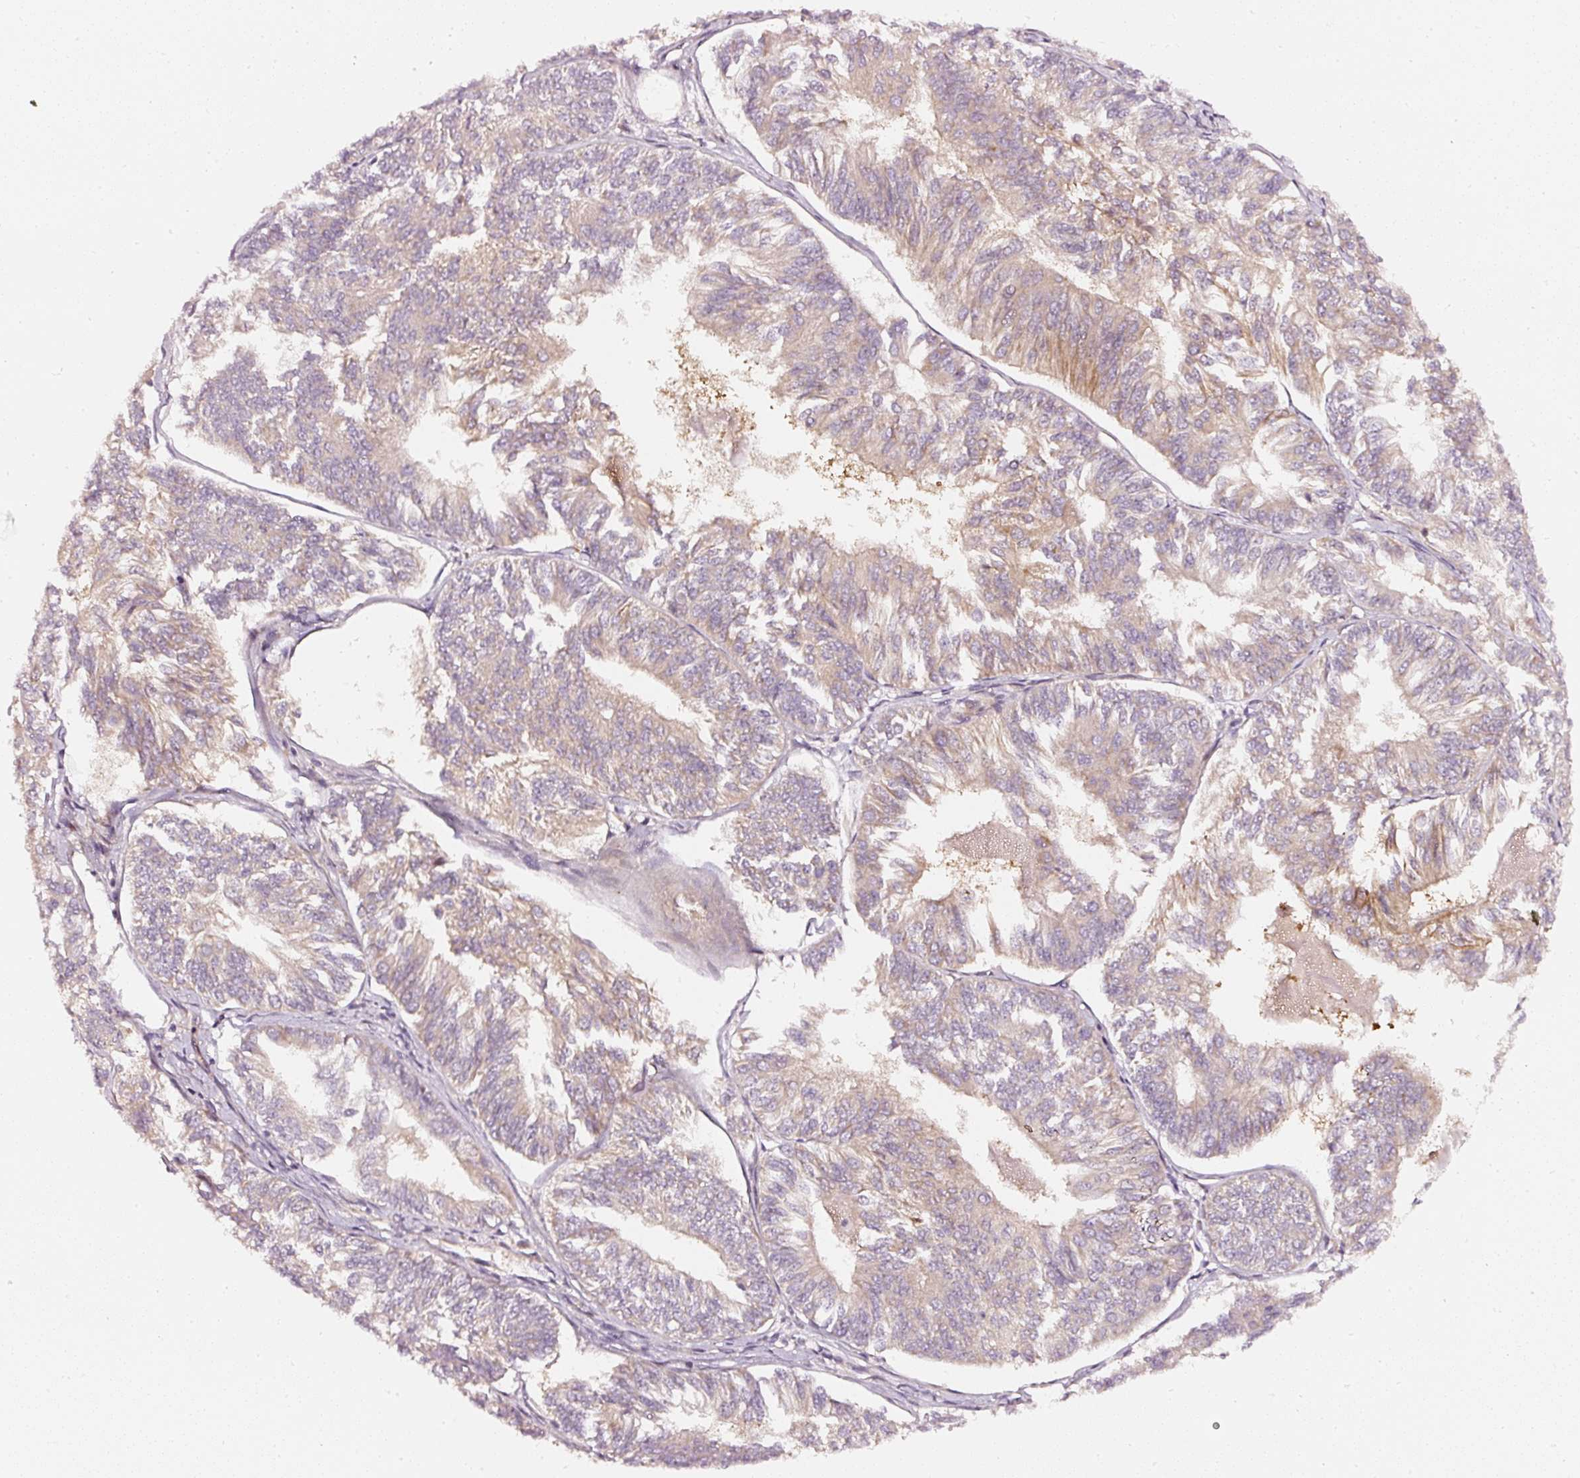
{"staining": {"intensity": "moderate", "quantity": "<25%", "location": "cytoplasmic/membranous"}, "tissue": "endometrial cancer", "cell_type": "Tumor cells", "image_type": "cancer", "snomed": [{"axis": "morphology", "description": "Adenocarcinoma, NOS"}, {"axis": "topography", "description": "Endometrium"}], "caption": "High-power microscopy captured an immunohistochemistry (IHC) micrograph of endometrial adenocarcinoma, revealing moderate cytoplasmic/membranous positivity in approximately <25% of tumor cells.", "gene": "ASMTL", "patient": {"sex": "female", "age": 58}}